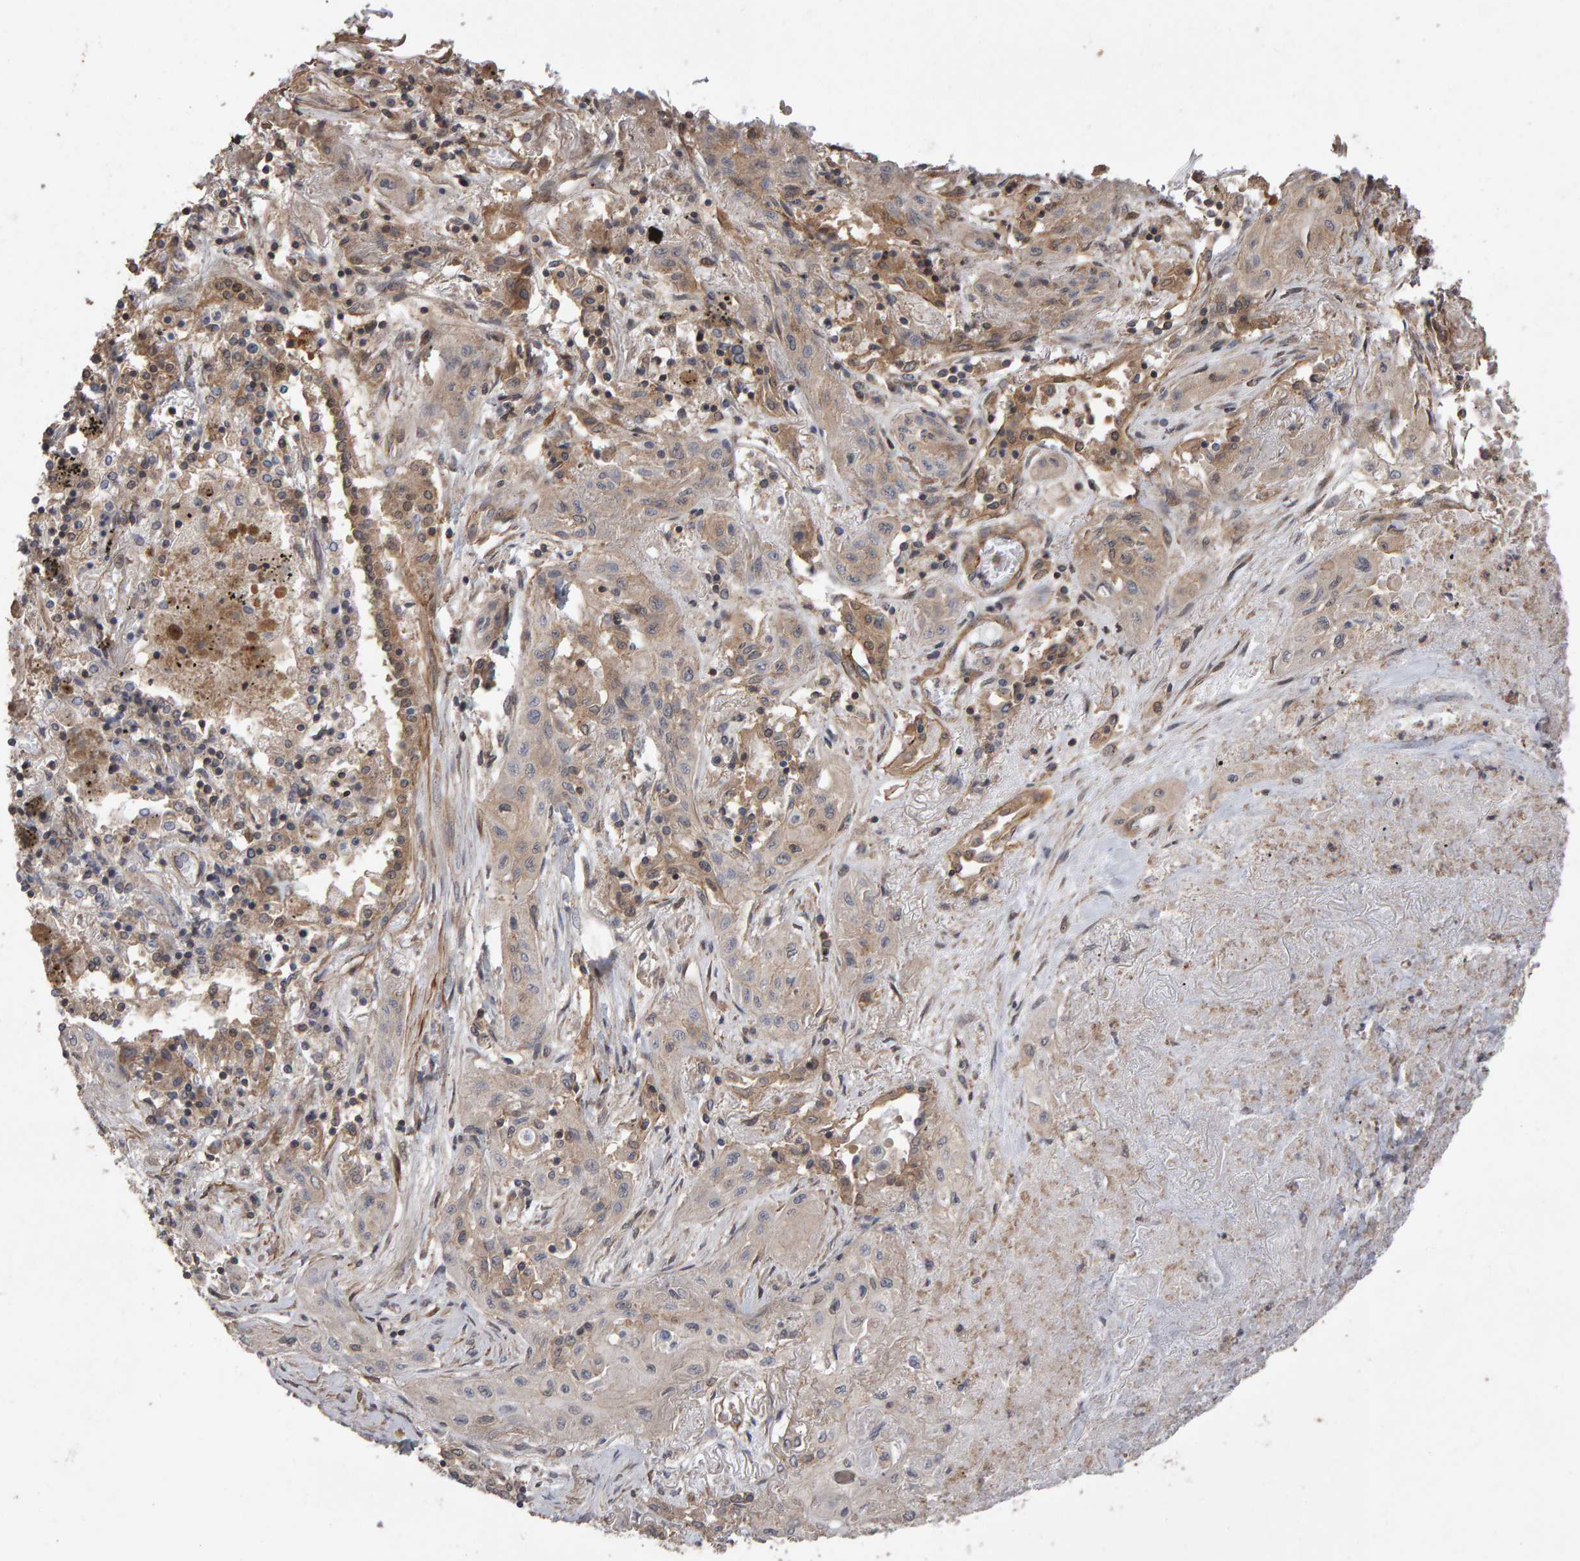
{"staining": {"intensity": "negative", "quantity": "none", "location": "none"}, "tissue": "lung cancer", "cell_type": "Tumor cells", "image_type": "cancer", "snomed": [{"axis": "morphology", "description": "Squamous cell carcinoma, NOS"}, {"axis": "topography", "description": "Lung"}], "caption": "Tumor cells show no significant protein positivity in lung cancer.", "gene": "SCRIB", "patient": {"sex": "female", "age": 47}}